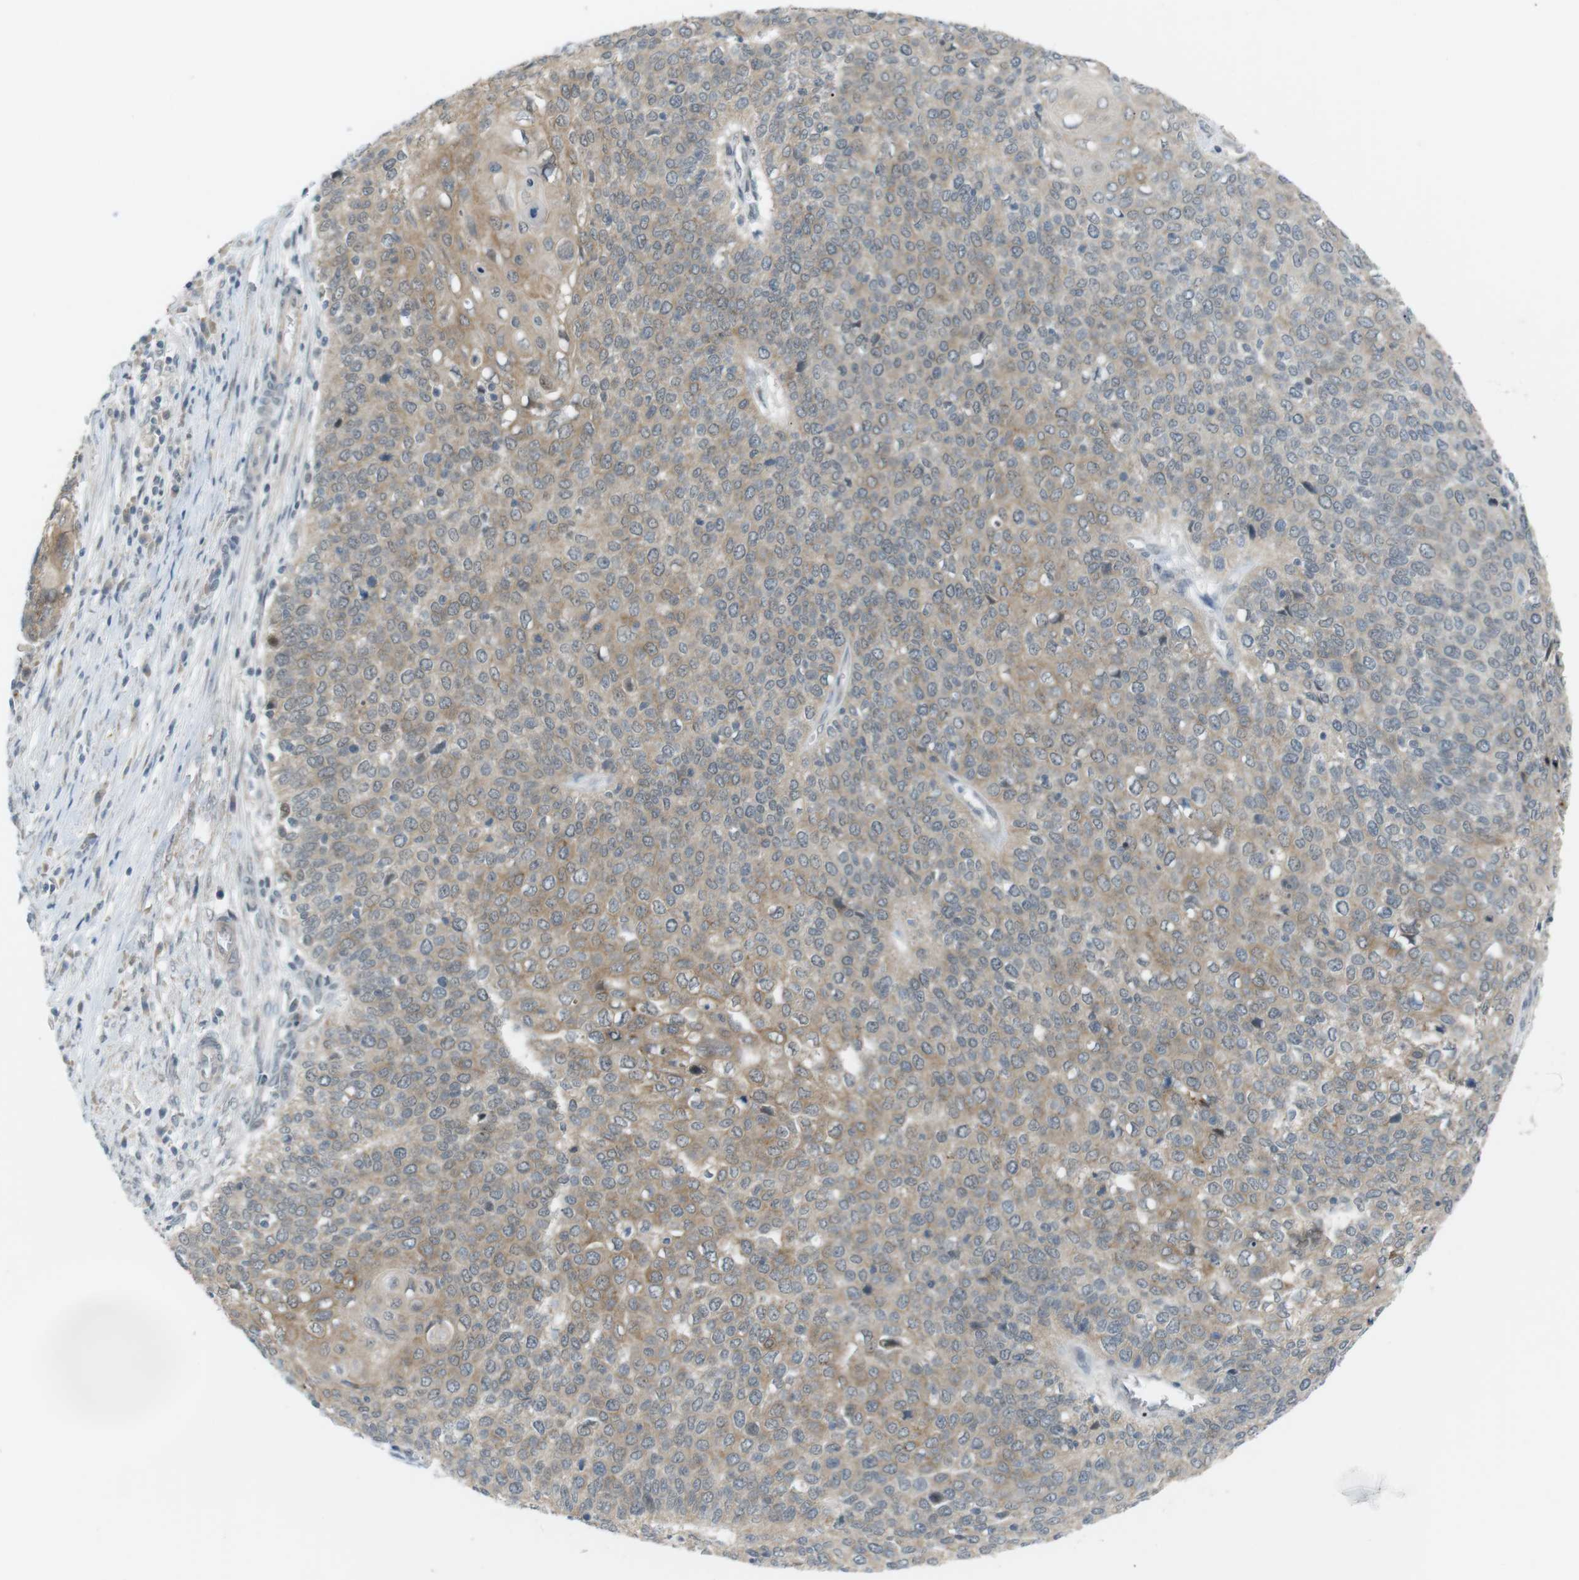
{"staining": {"intensity": "weak", "quantity": ">75%", "location": "cytoplasmic/membranous"}, "tissue": "cervical cancer", "cell_type": "Tumor cells", "image_type": "cancer", "snomed": [{"axis": "morphology", "description": "Squamous cell carcinoma, NOS"}, {"axis": "topography", "description": "Cervix"}], "caption": "Approximately >75% of tumor cells in human cervical cancer reveal weak cytoplasmic/membranous protein expression as visualized by brown immunohistochemical staining.", "gene": "RTN3", "patient": {"sex": "female", "age": 39}}